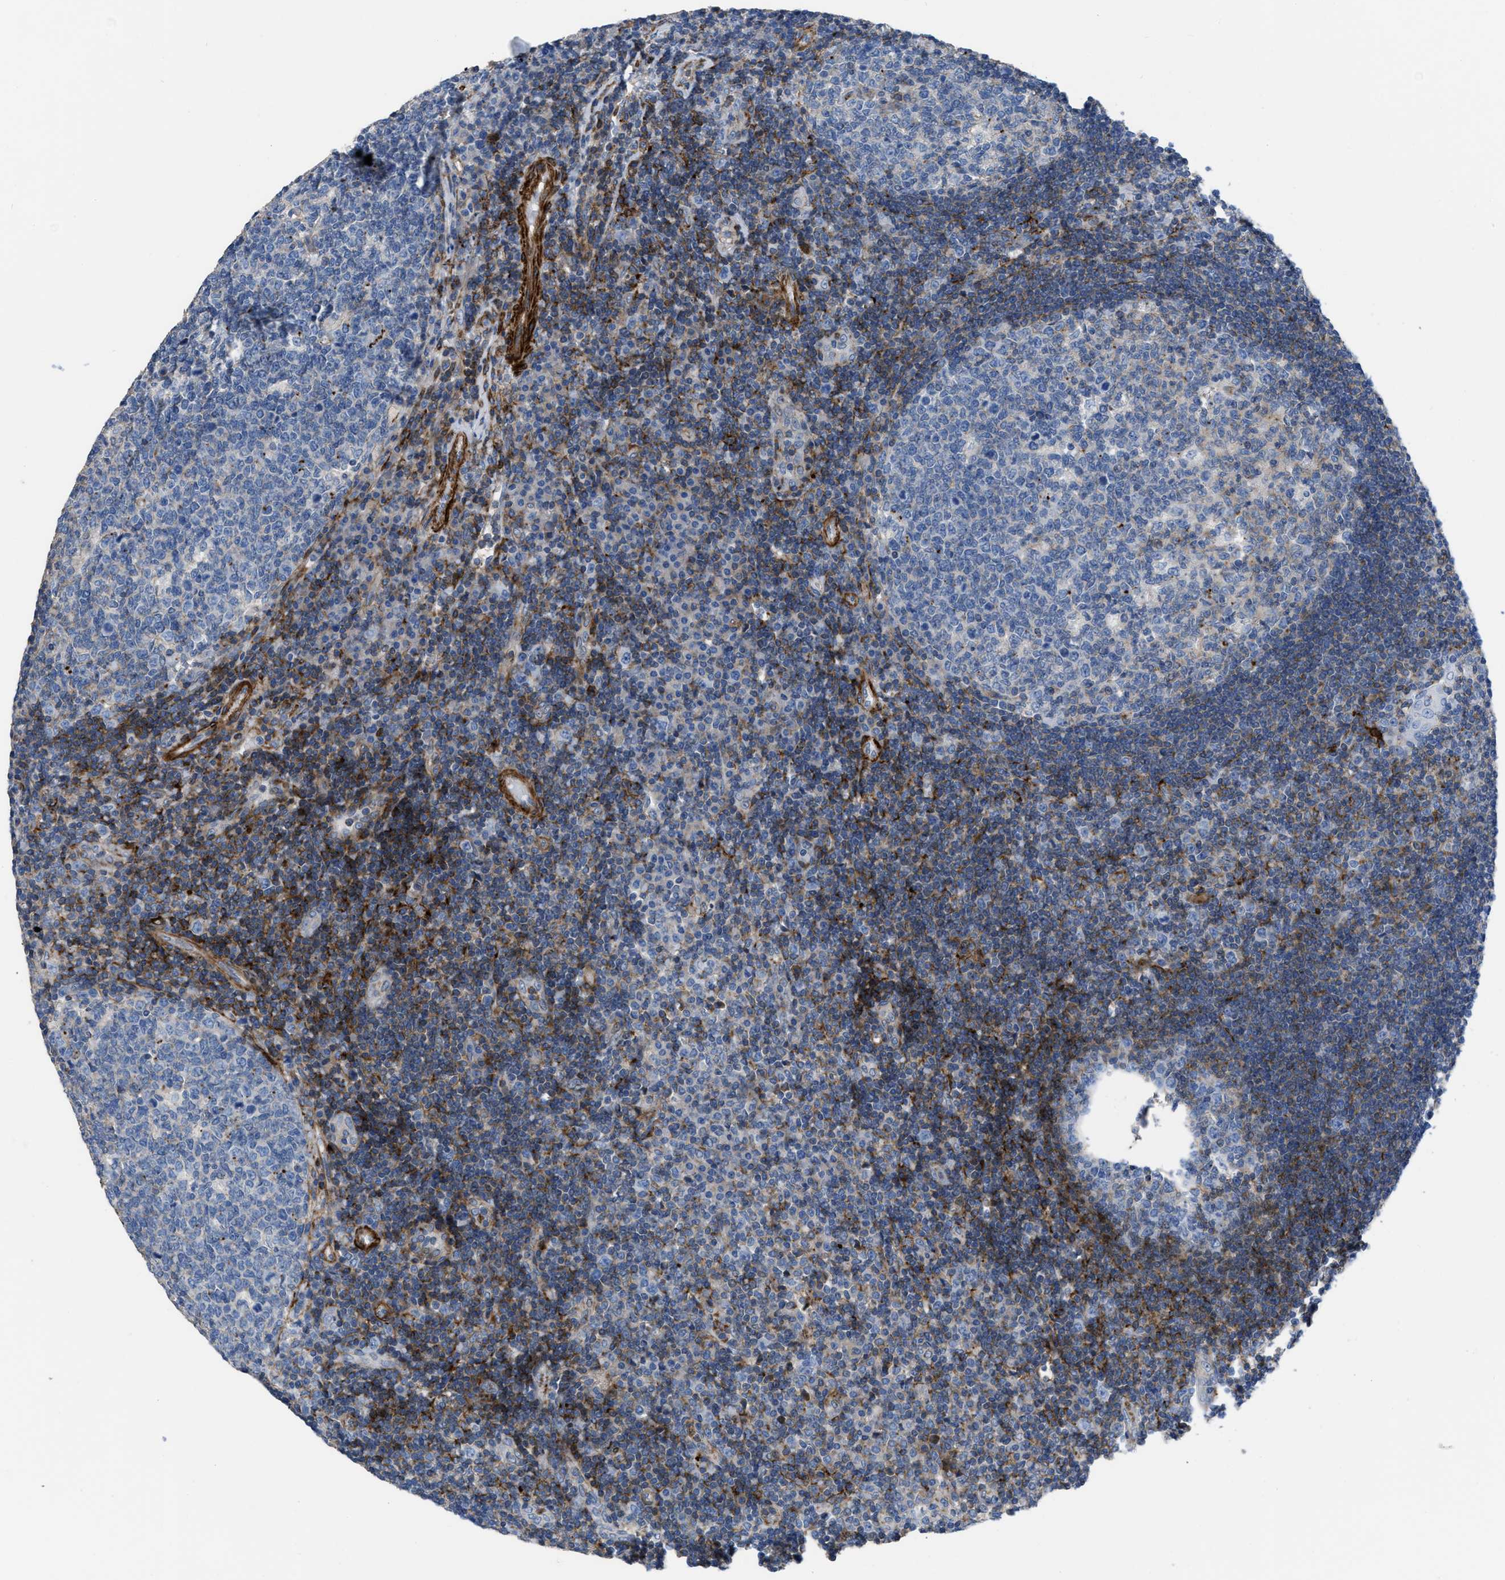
{"staining": {"intensity": "weak", "quantity": "<25%", "location": "cytoplasmic/membranous"}, "tissue": "tonsil", "cell_type": "Germinal center cells", "image_type": "normal", "snomed": [{"axis": "morphology", "description": "Normal tissue, NOS"}, {"axis": "topography", "description": "Tonsil"}], "caption": "Micrograph shows no protein staining in germinal center cells of normal tonsil. (Immunohistochemistry, brightfield microscopy, high magnification).", "gene": "PRMT2", "patient": {"sex": "female", "age": 40}}